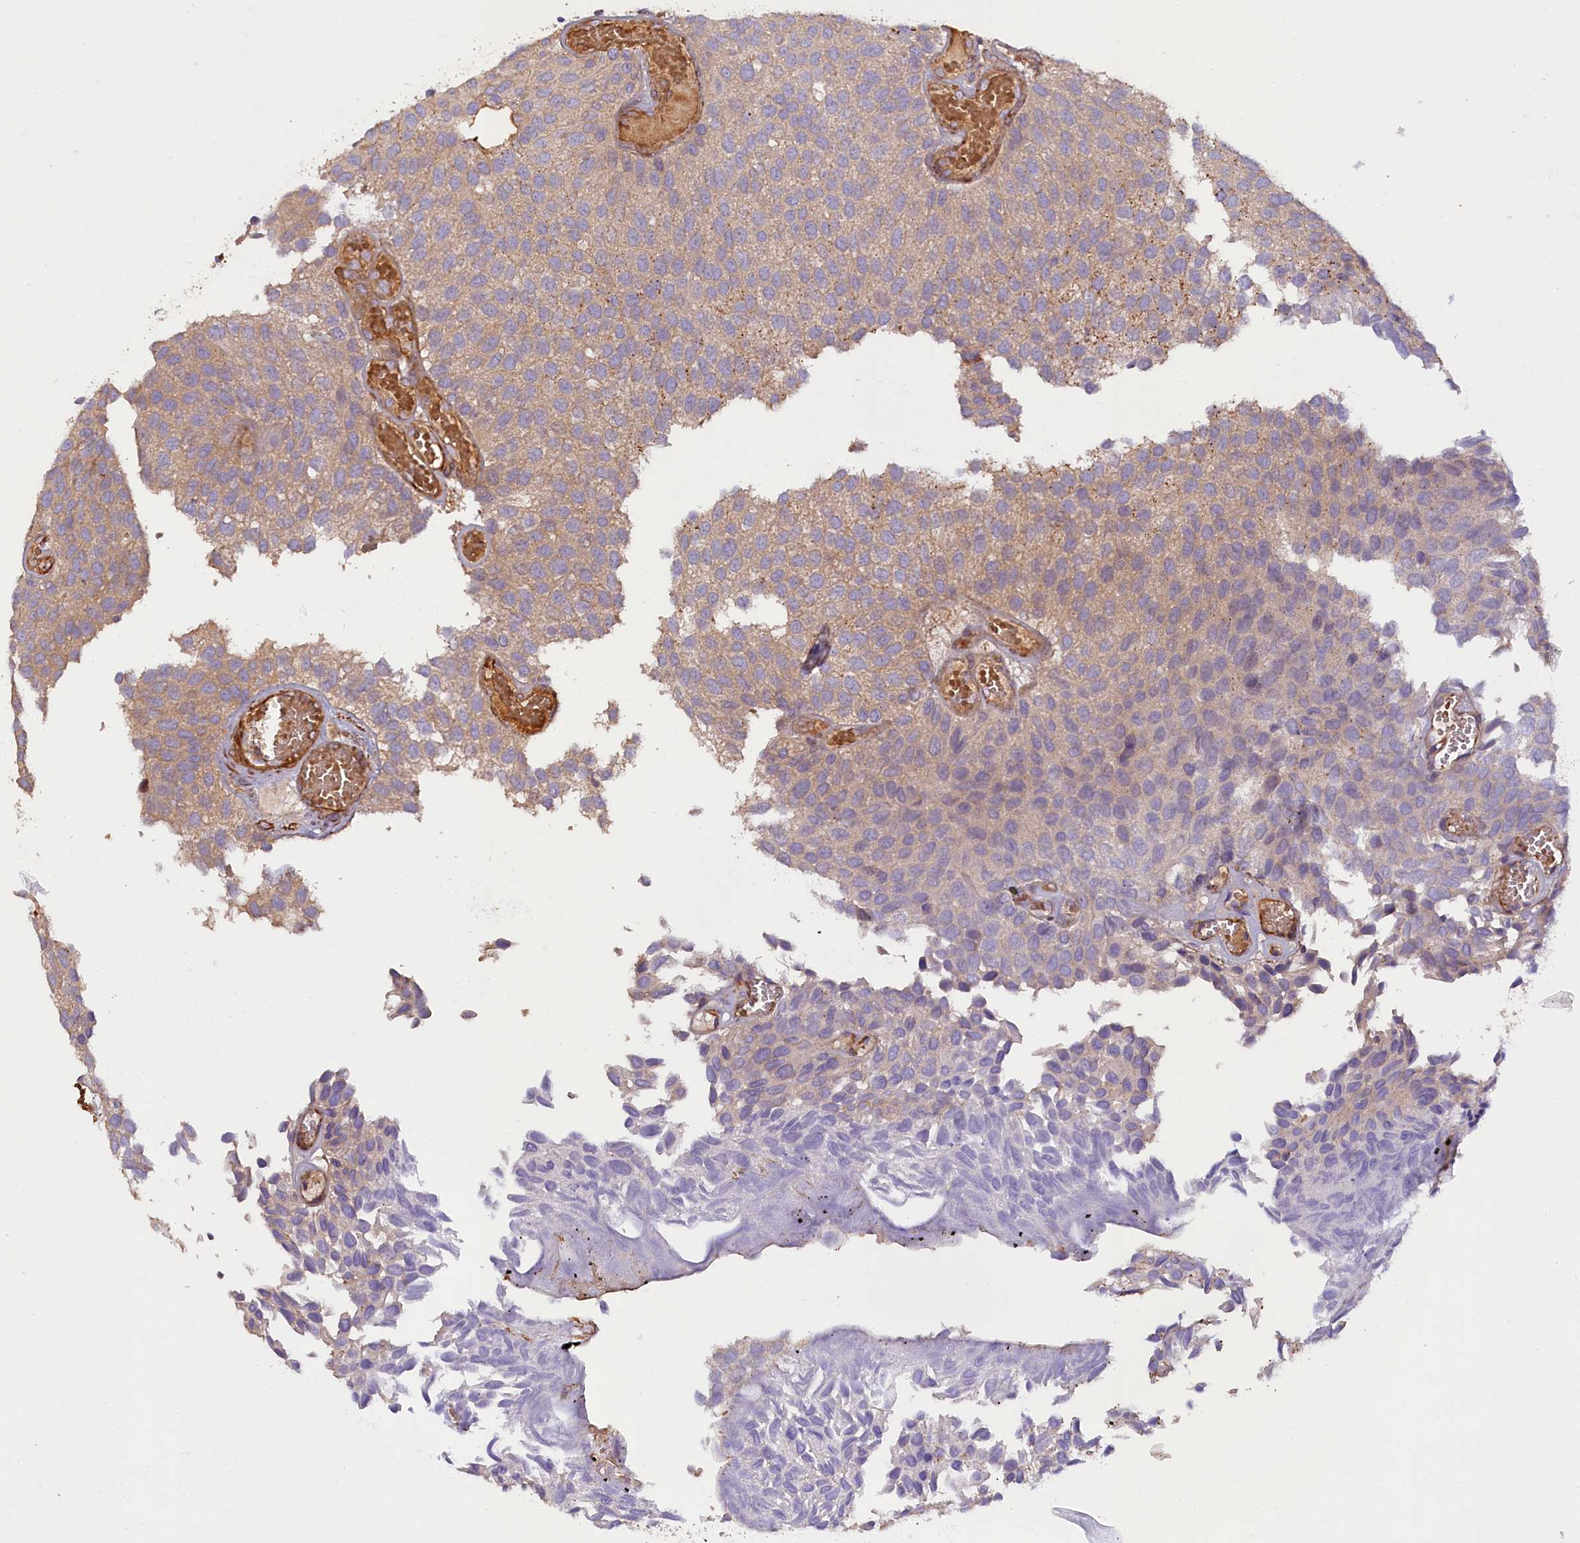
{"staining": {"intensity": "moderate", "quantity": ">75%", "location": "cytoplasmic/membranous"}, "tissue": "urothelial cancer", "cell_type": "Tumor cells", "image_type": "cancer", "snomed": [{"axis": "morphology", "description": "Urothelial carcinoma, Low grade"}, {"axis": "topography", "description": "Urinary bladder"}], "caption": "Urothelial carcinoma (low-grade) stained with a brown dye displays moderate cytoplasmic/membranous positive expression in approximately >75% of tumor cells.", "gene": "FUZ", "patient": {"sex": "male", "age": 89}}